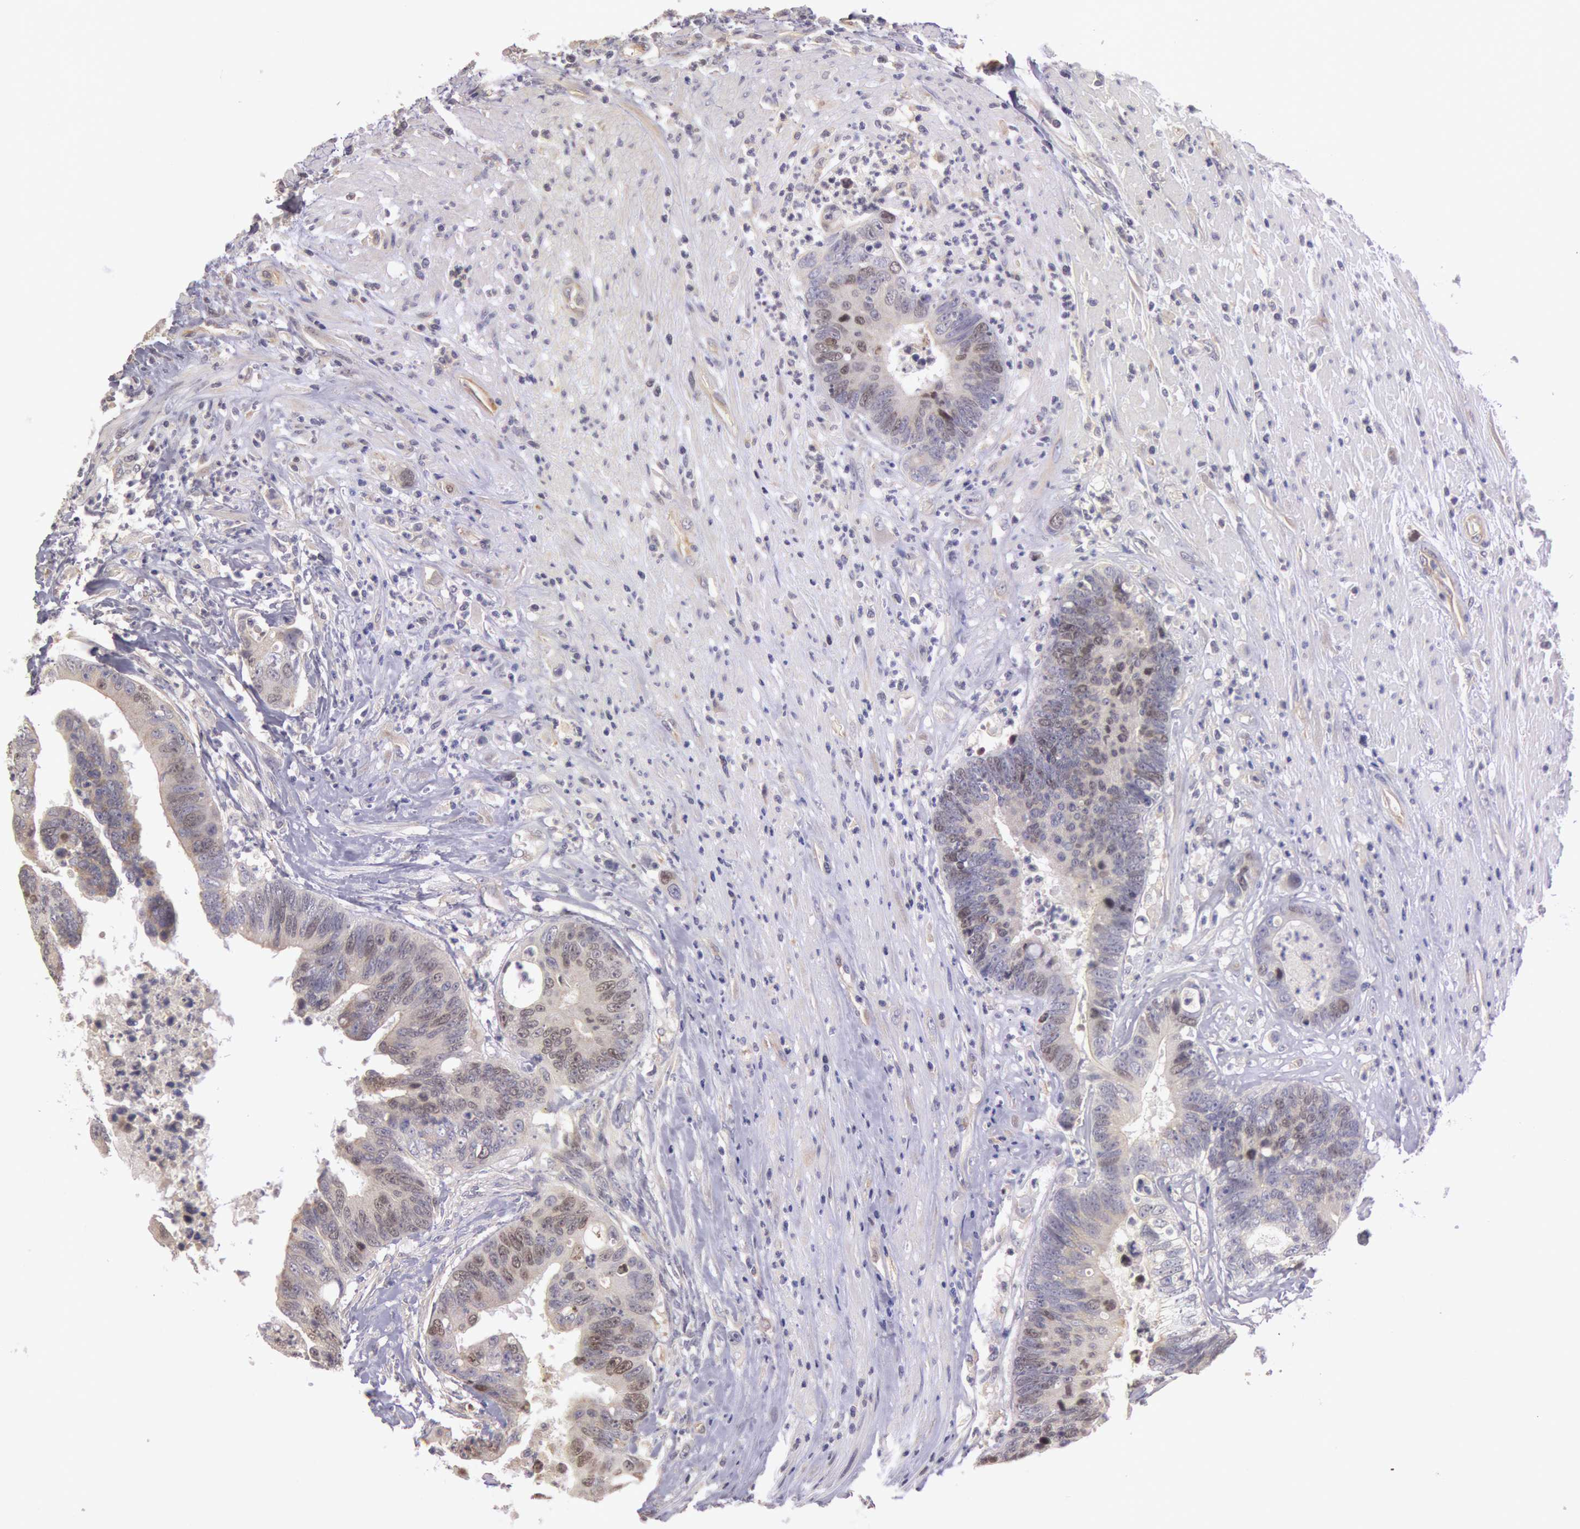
{"staining": {"intensity": "negative", "quantity": "none", "location": "none"}, "tissue": "colorectal cancer", "cell_type": "Tumor cells", "image_type": "cancer", "snomed": [{"axis": "morphology", "description": "Adenocarcinoma, NOS"}, {"axis": "topography", "description": "Rectum"}], "caption": "Histopathology image shows no significant protein positivity in tumor cells of adenocarcinoma (colorectal).", "gene": "AMOTL1", "patient": {"sex": "female", "age": 65}}